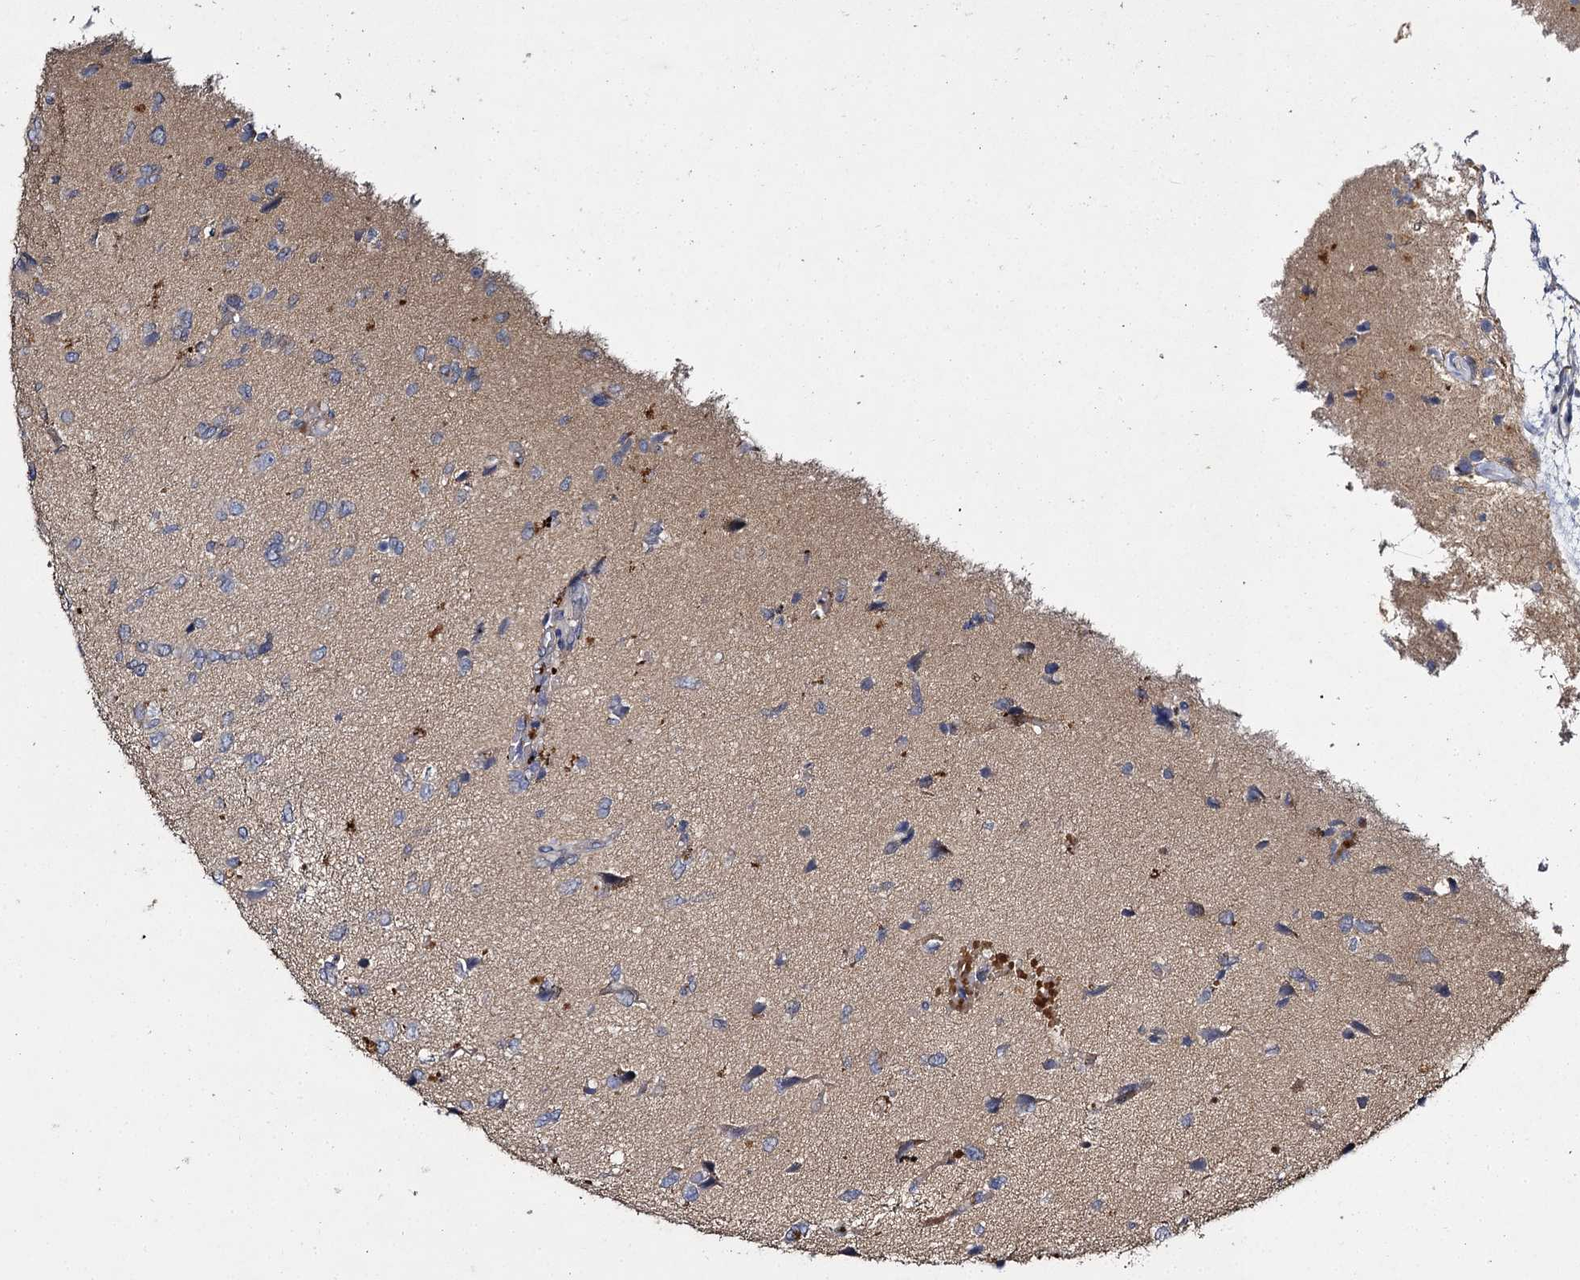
{"staining": {"intensity": "negative", "quantity": "none", "location": "none"}, "tissue": "glioma", "cell_type": "Tumor cells", "image_type": "cancer", "snomed": [{"axis": "morphology", "description": "Glioma, malignant, High grade"}, {"axis": "topography", "description": "Brain"}], "caption": "The IHC micrograph has no significant staining in tumor cells of malignant glioma (high-grade) tissue.", "gene": "SLC11A2", "patient": {"sex": "female", "age": 59}}